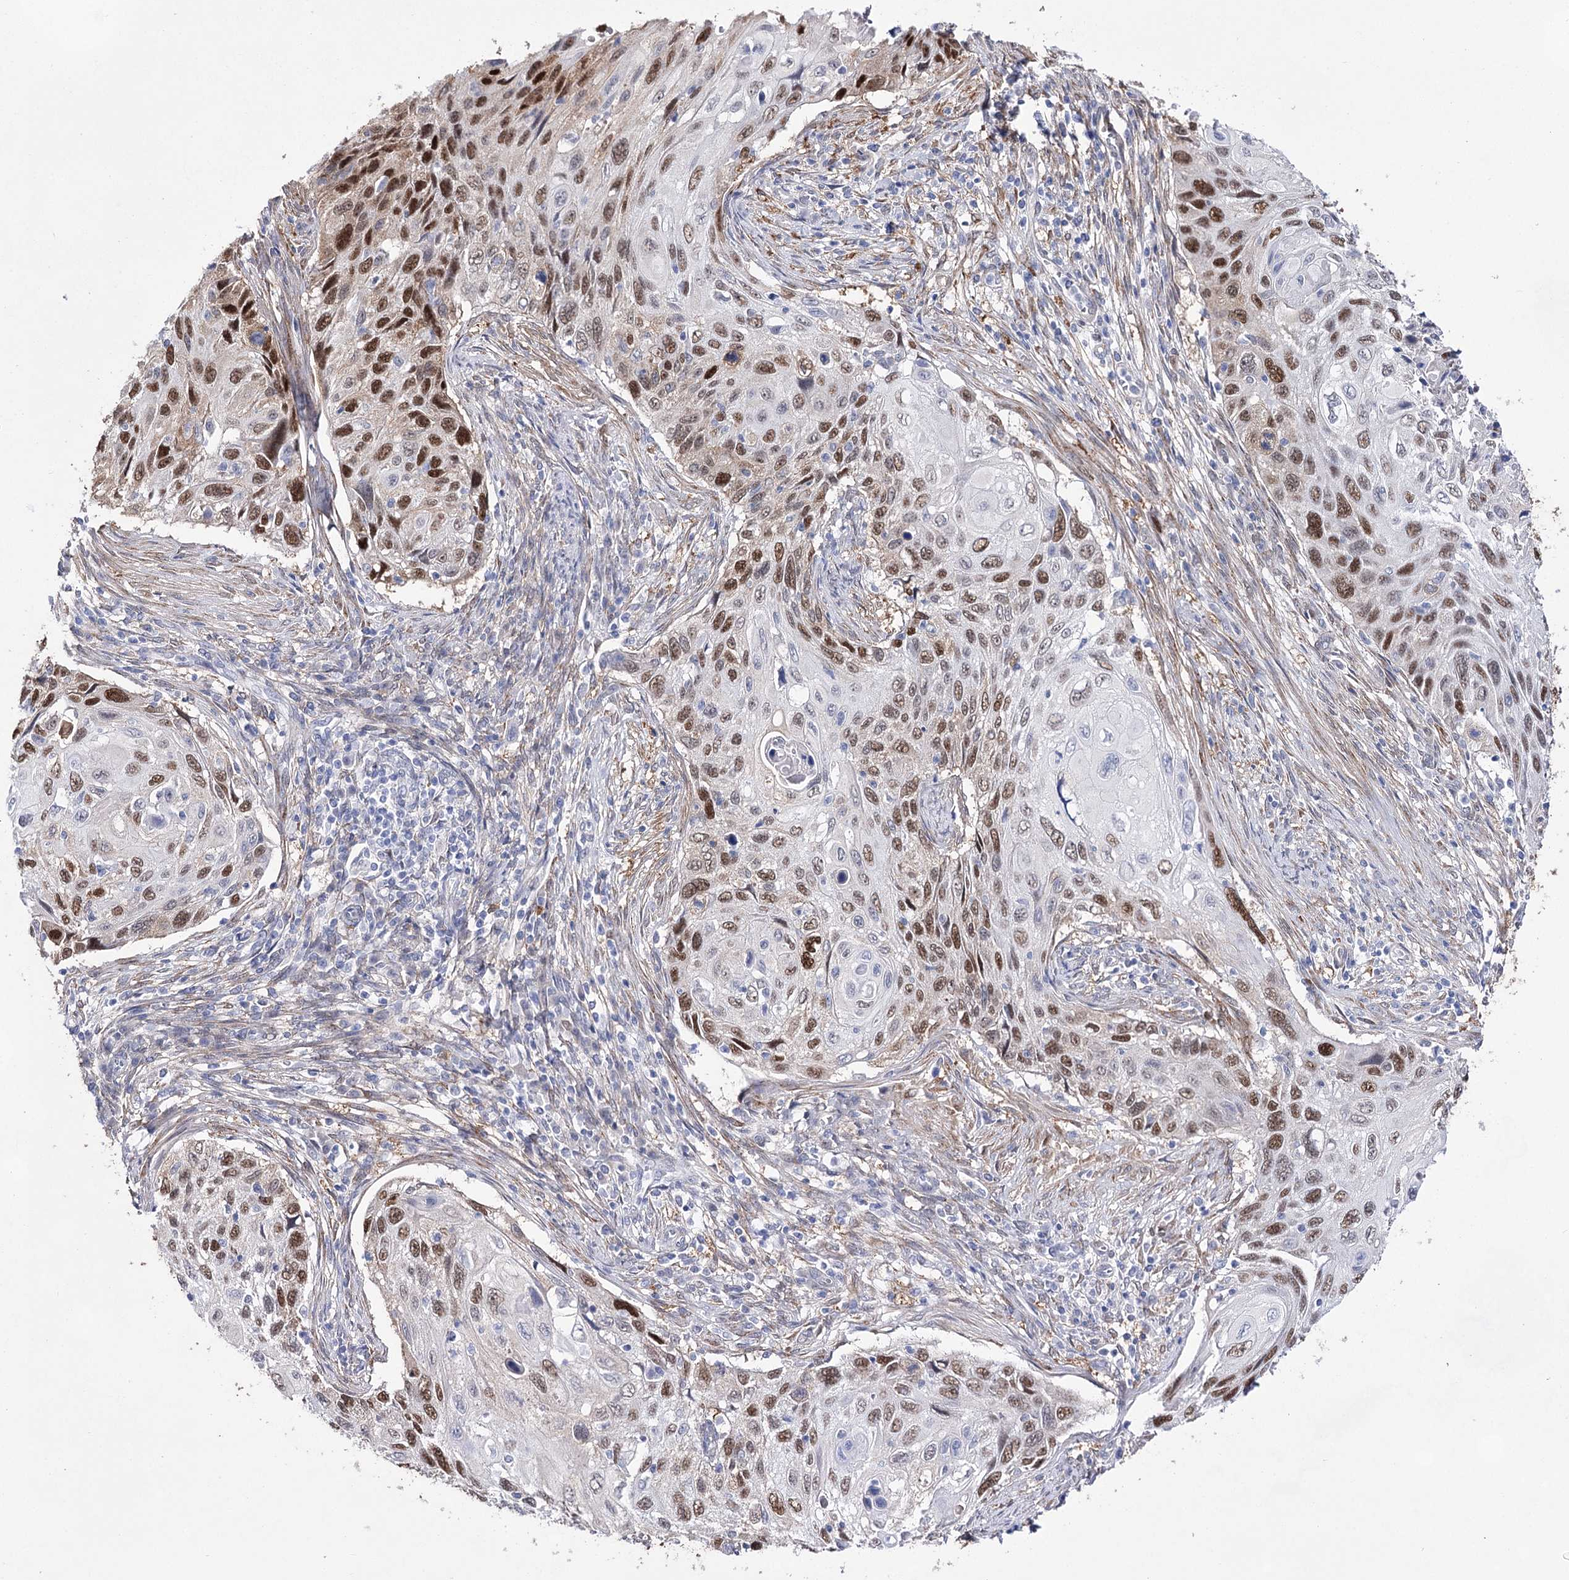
{"staining": {"intensity": "strong", "quantity": "25%-75%", "location": "nuclear"}, "tissue": "cervical cancer", "cell_type": "Tumor cells", "image_type": "cancer", "snomed": [{"axis": "morphology", "description": "Squamous cell carcinoma, NOS"}, {"axis": "topography", "description": "Cervix"}], "caption": "A photomicrograph of human squamous cell carcinoma (cervical) stained for a protein exhibits strong nuclear brown staining in tumor cells.", "gene": "UGDH", "patient": {"sex": "female", "age": 70}}